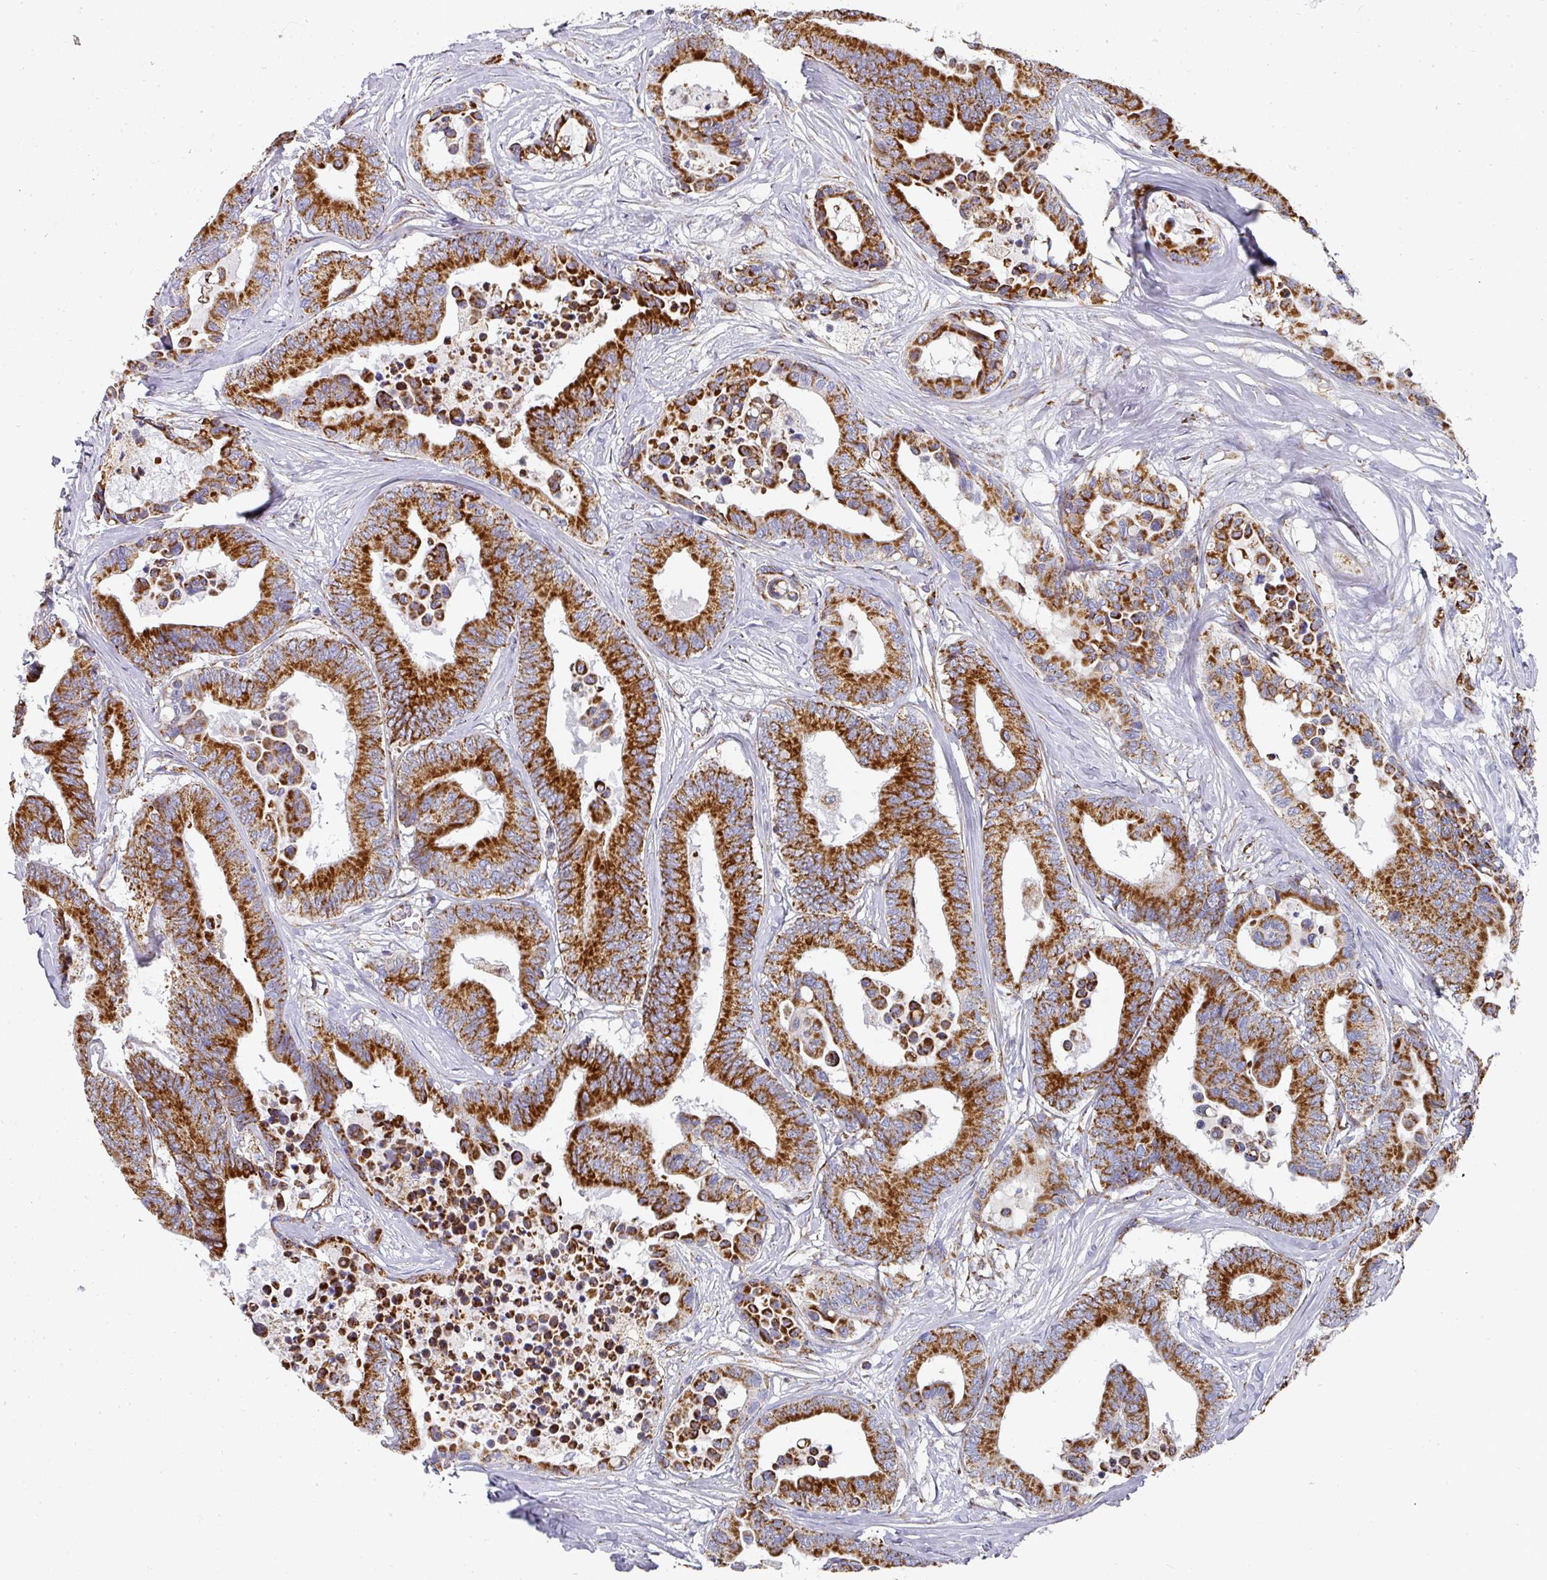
{"staining": {"intensity": "strong", "quantity": ">75%", "location": "cytoplasmic/membranous"}, "tissue": "colorectal cancer", "cell_type": "Tumor cells", "image_type": "cancer", "snomed": [{"axis": "morphology", "description": "Normal tissue, NOS"}, {"axis": "morphology", "description": "Adenocarcinoma, NOS"}, {"axis": "topography", "description": "Colon"}], "caption": "Immunohistochemistry (IHC) (DAB) staining of colorectal adenocarcinoma exhibits strong cytoplasmic/membranous protein positivity in about >75% of tumor cells.", "gene": "UQCRFS1", "patient": {"sex": "male", "age": 82}}